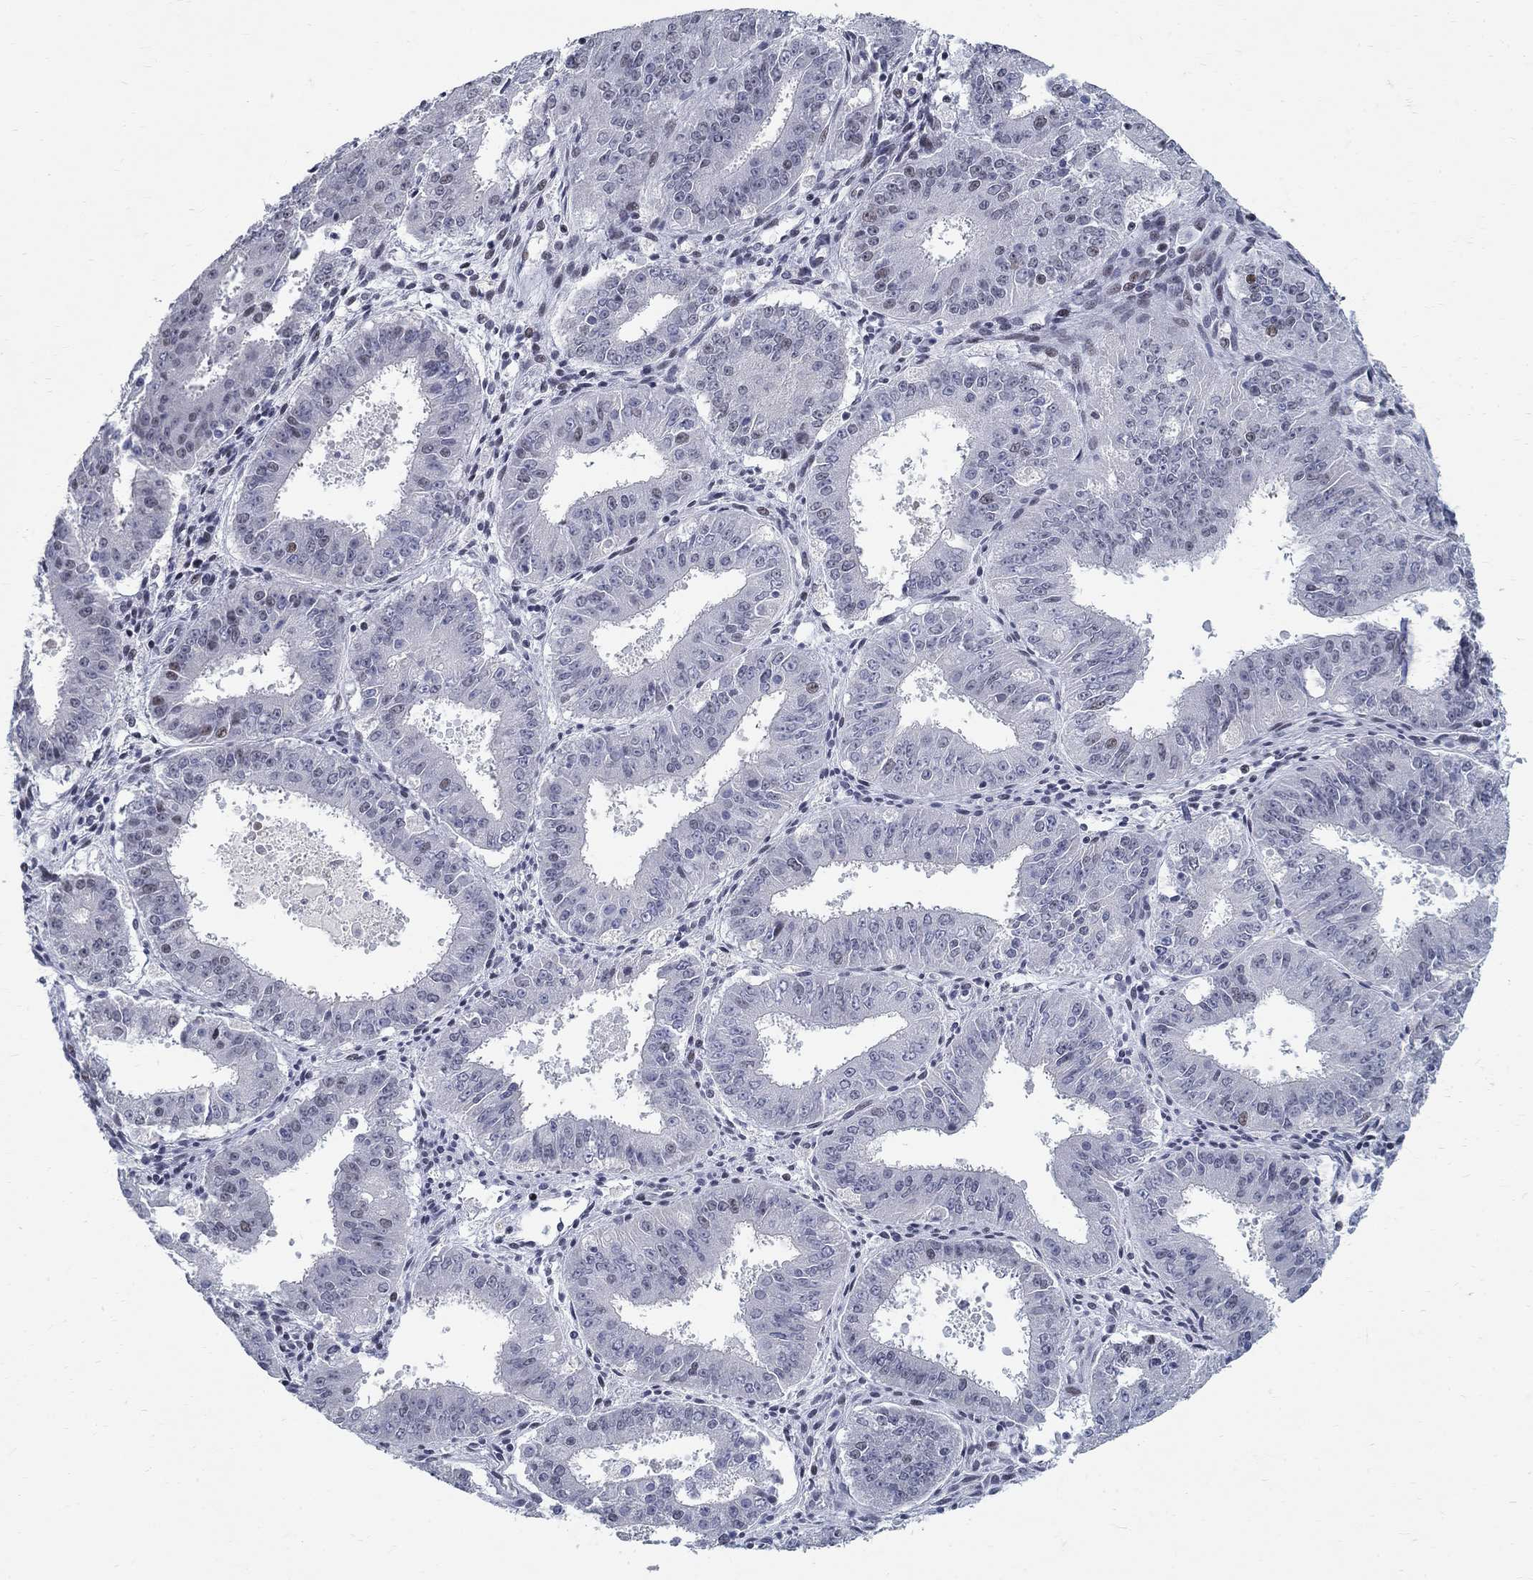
{"staining": {"intensity": "moderate", "quantity": "<25%", "location": "nuclear"}, "tissue": "ovarian cancer", "cell_type": "Tumor cells", "image_type": "cancer", "snomed": [{"axis": "morphology", "description": "Carcinoma, endometroid"}, {"axis": "topography", "description": "Ovary"}], "caption": "Ovarian endometroid carcinoma stained with DAB (3,3'-diaminobenzidine) immunohistochemistry displays low levels of moderate nuclear positivity in about <25% of tumor cells.", "gene": "BHLHE22", "patient": {"sex": "female", "age": 42}}